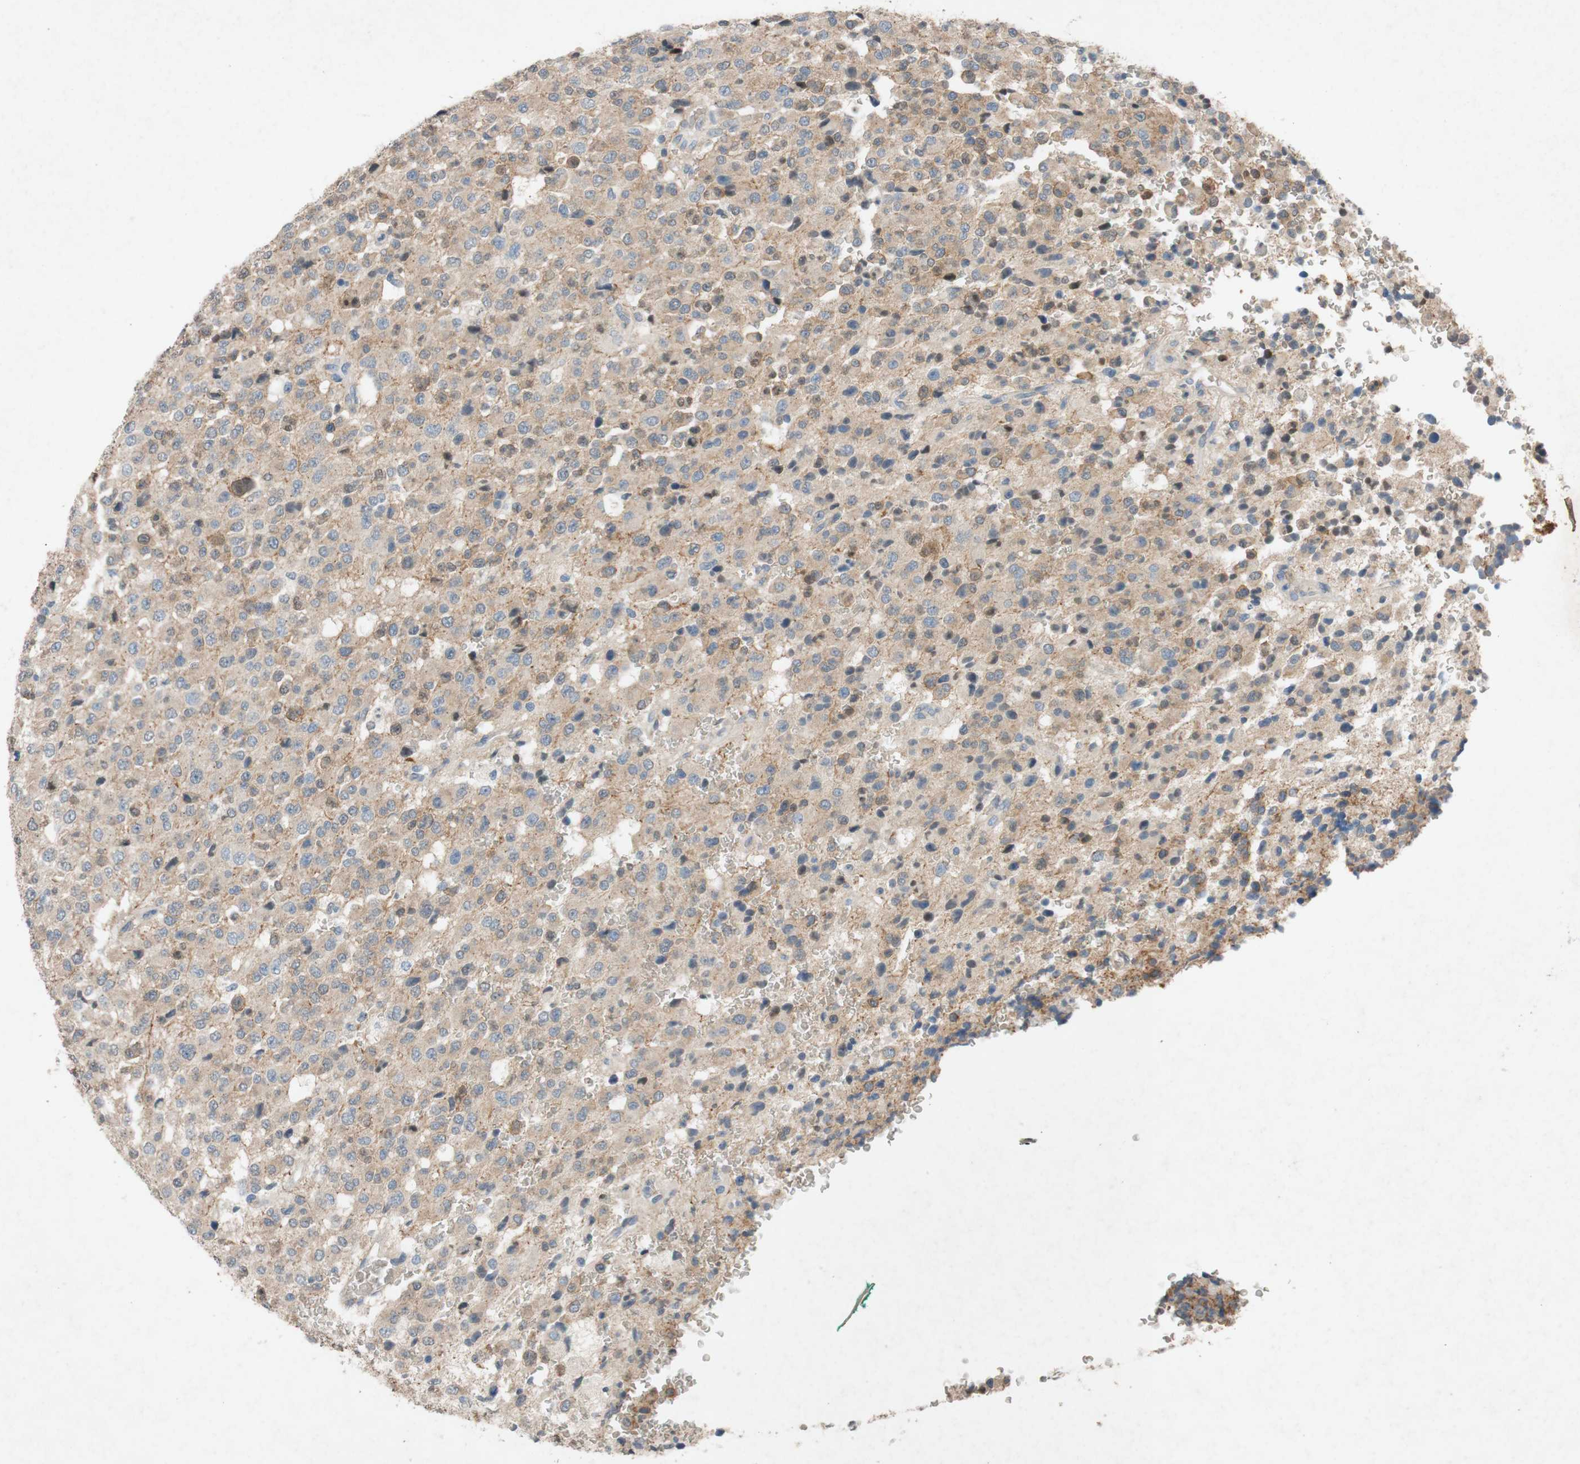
{"staining": {"intensity": "weak", "quantity": ">75%", "location": "cytoplasmic/membranous"}, "tissue": "glioma", "cell_type": "Tumor cells", "image_type": "cancer", "snomed": [{"axis": "morphology", "description": "Glioma, malignant, High grade"}, {"axis": "topography", "description": "pancreas cauda"}], "caption": "Immunohistochemistry (DAB) staining of glioma displays weak cytoplasmic/membranous protein positivity in about >75% of tumor cells. The protein is shown in brown color, while the nuclei are stained blue.", "gene": "ADD2", "patient": {"sex": "male", "age": 60}}